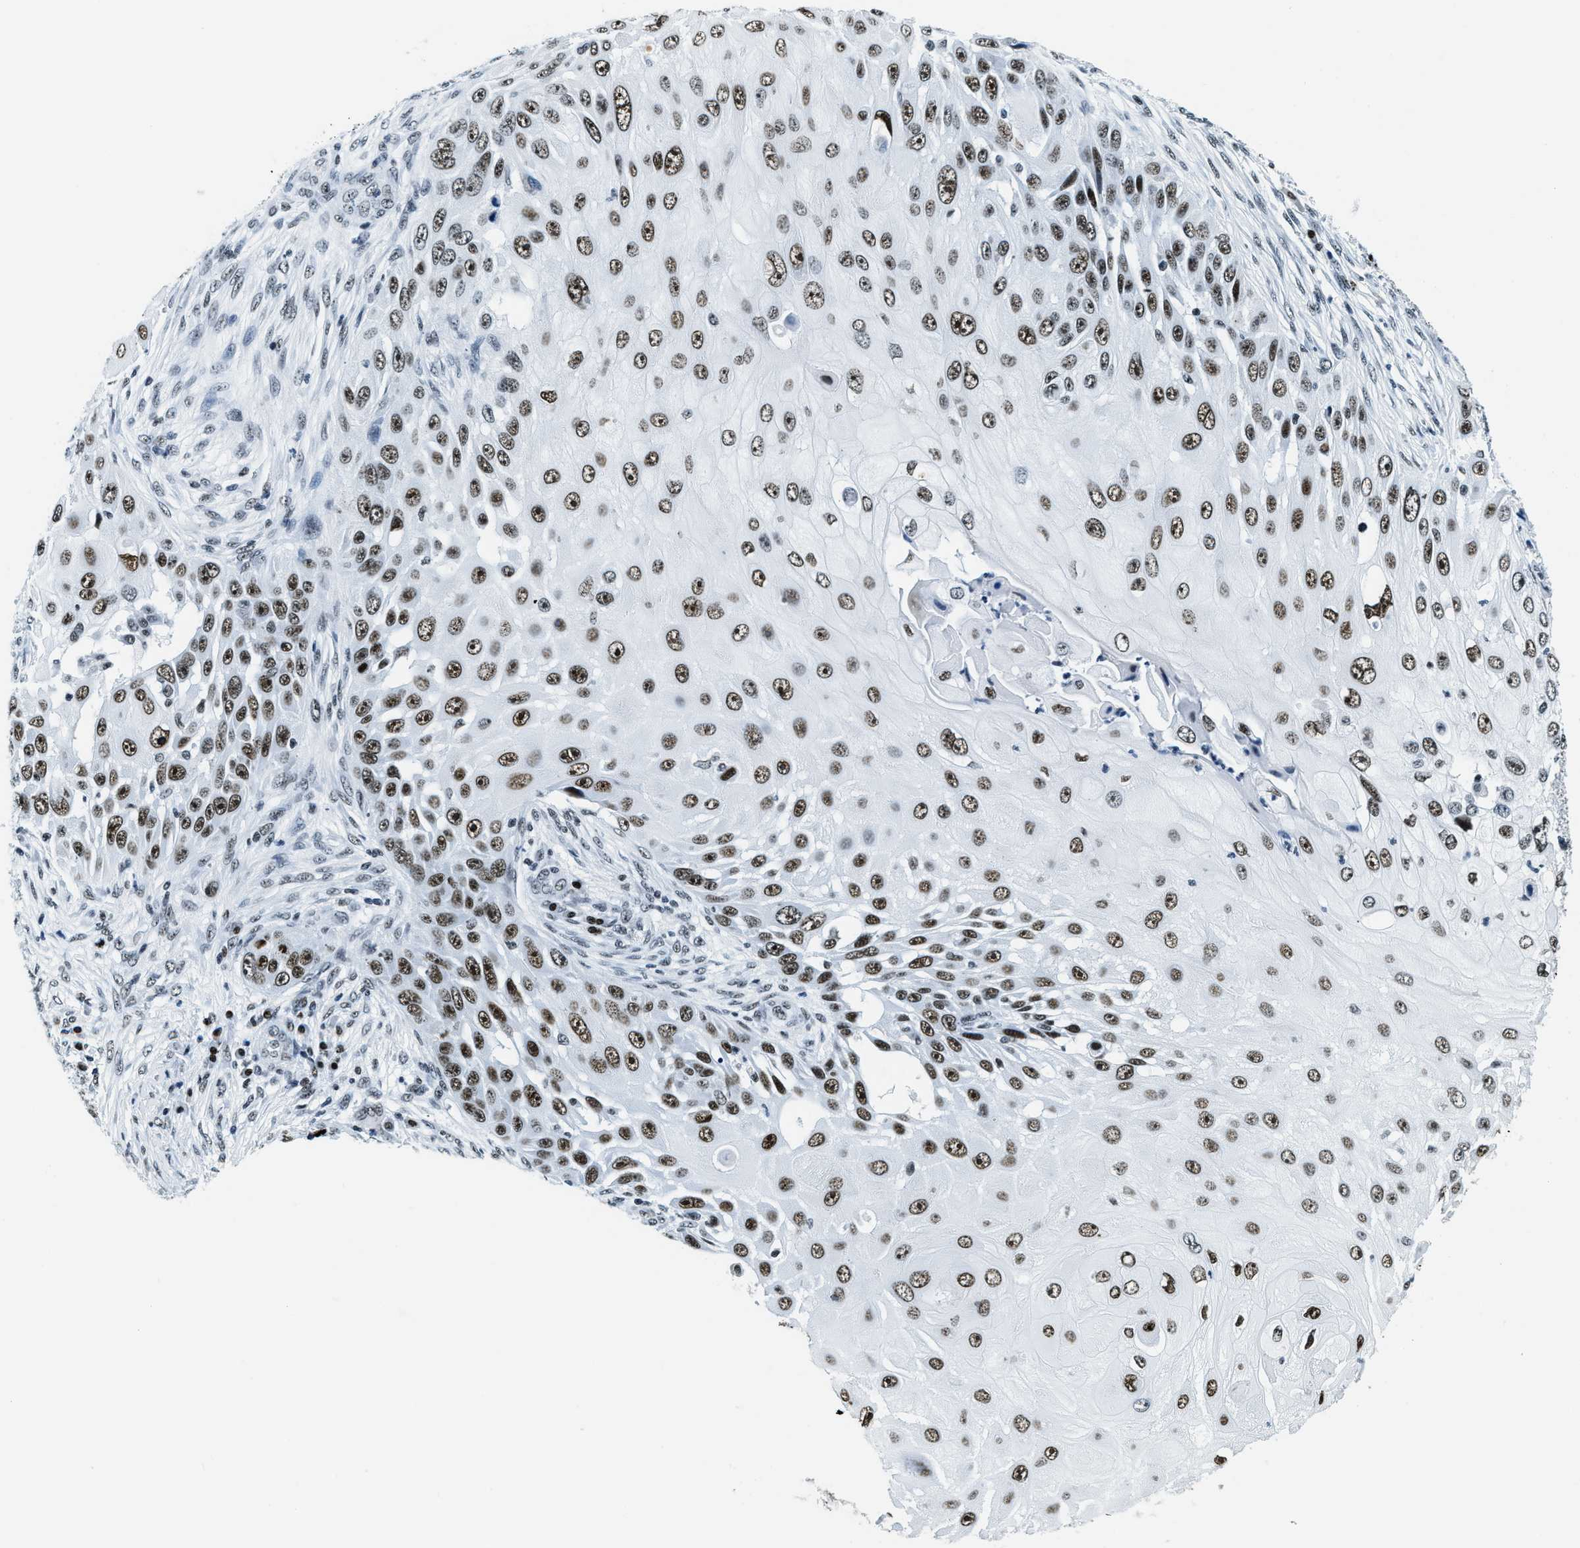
{"staining": {"intensity": "strong", "quantity": ">75%", "location": "nuclear"}, "tissue": "skin cancer", "cell_type": "Tumor cells", "image_type": "cancer", "snomed": [{"axis": "morphology", "description": "Squamous cell carcinoma, NOS"}, {"axis": "topography", "description": "Skin"}], "caption": "Strong nuclear staining is appreciated in about >75% of tumor cells in skin cancer. Nuclei are stained in blue.", "gene": "TOP1", "patient": {"sex": "female", "age": 44}}